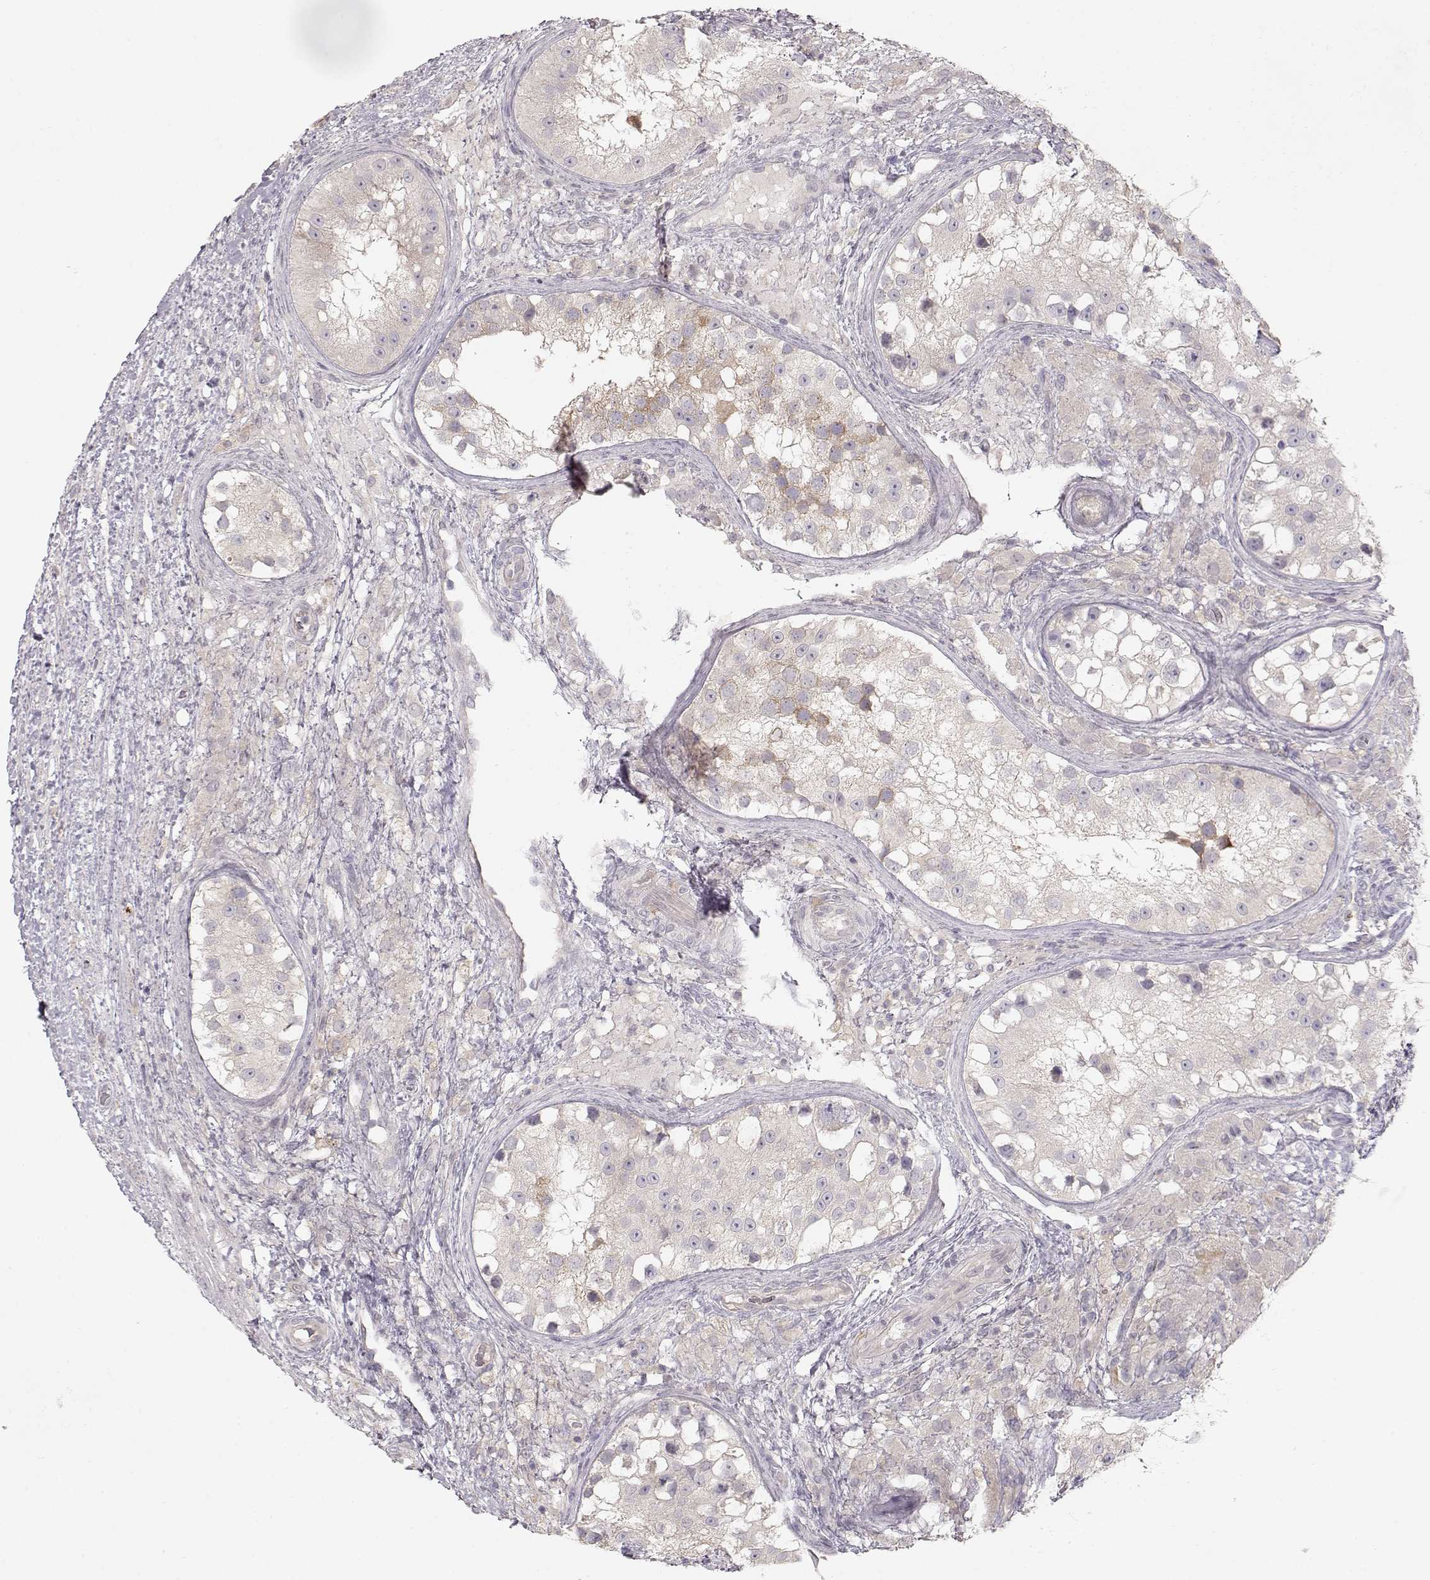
{"staining": {"intensity": "negative", "quantity": "none", "location": "none"}, "tissue": "testis cancer", "cell_type": "Tumor cells", "image_type": "cancer", "snomed": [{"axis": "morphology", "description": "Carcinoma, Embryonal, NOS"}, {"axis": "topography", "description": "Testis"}], "caption": "IHC of testis embryonal carcinoma exhibits no positivity in tumor cells.", "gene": "ARHGAP8", "patient": {"sex": "male", "age": 24}}